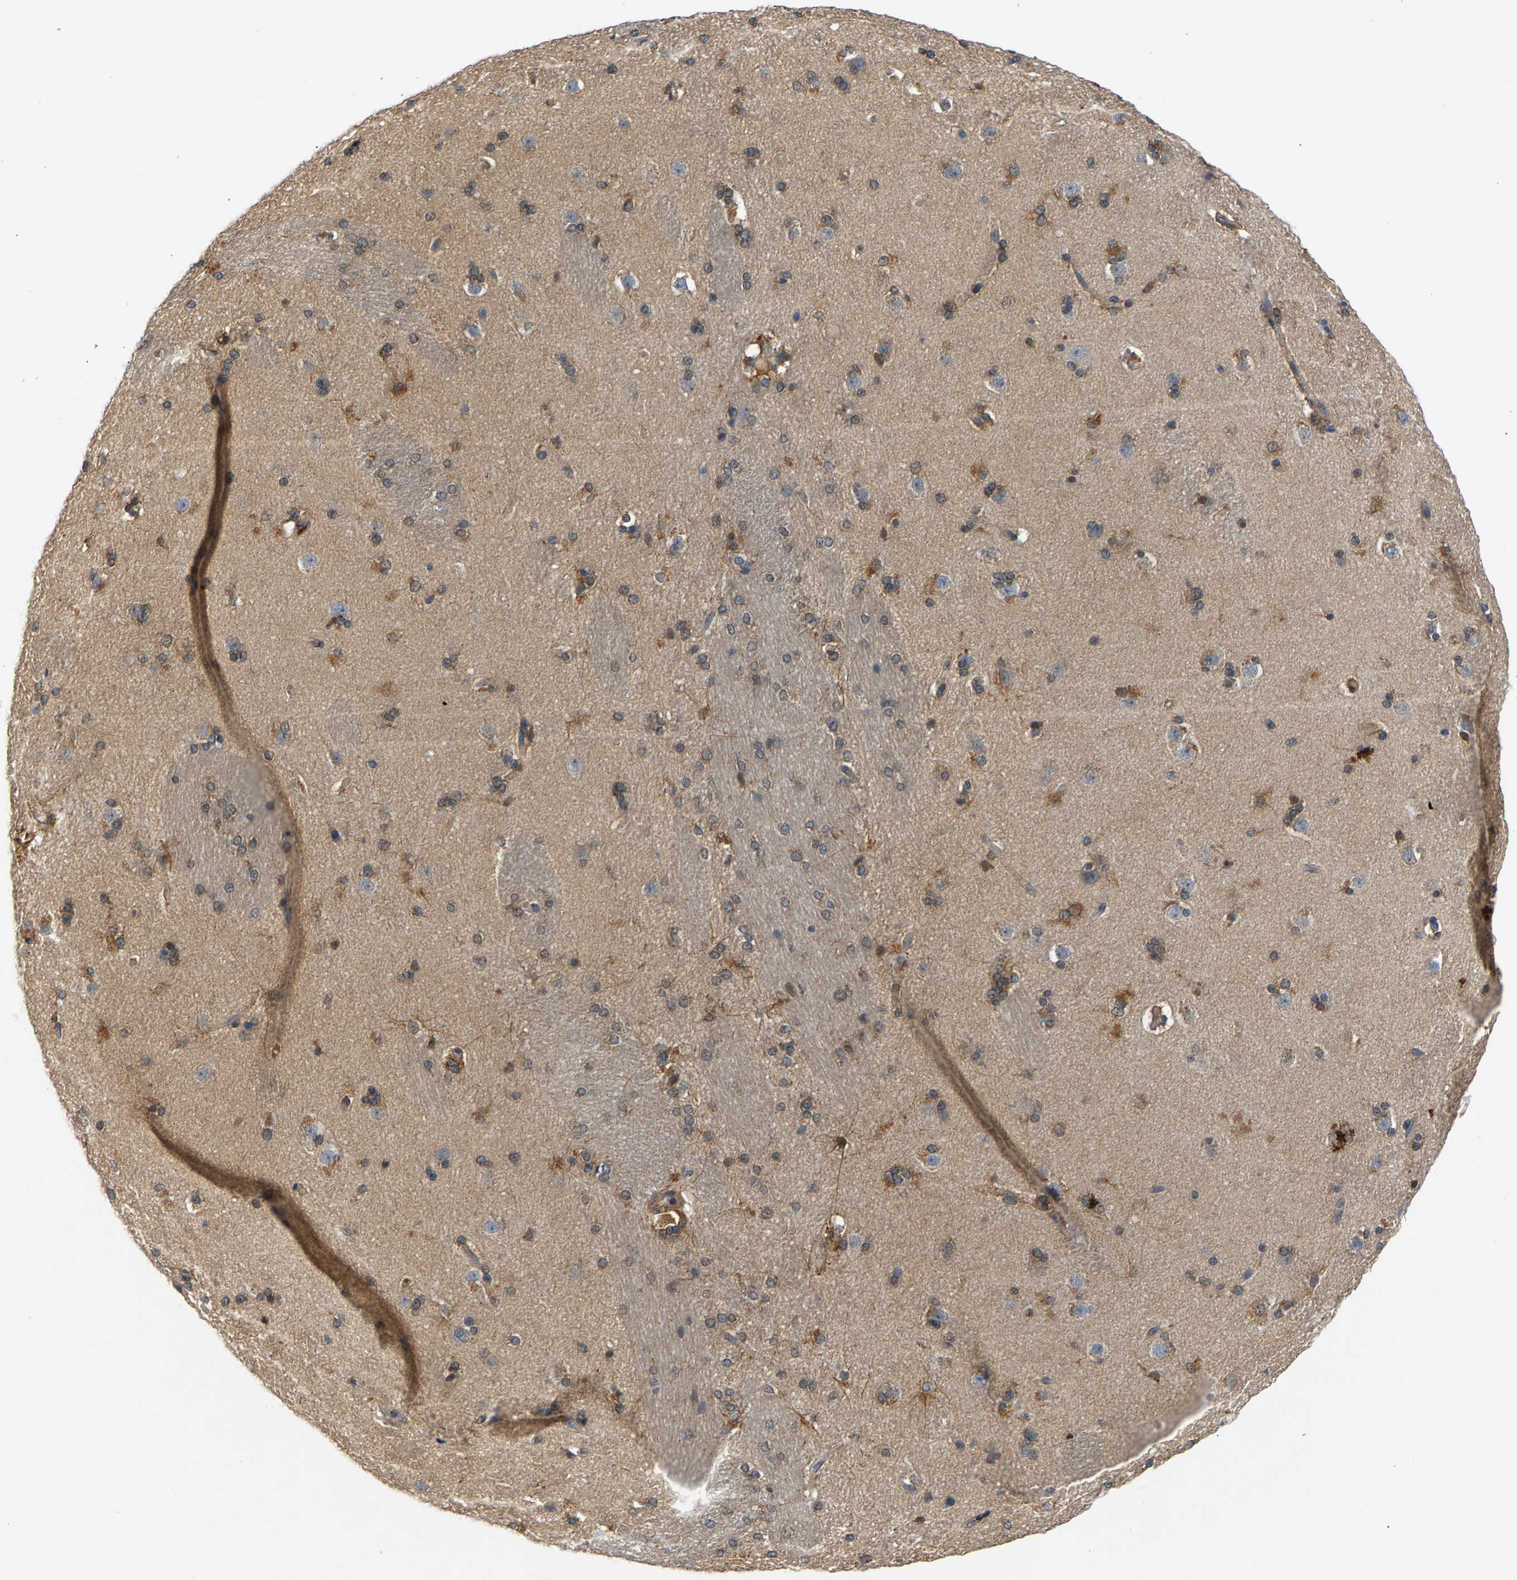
{"staining": {"intensity": "moderate", "quantity": "<25%", "location": "cytoplasmic/membranous"}, "tissue": "caudate", "cell_type": "Glial cells", "image_type": "normal", "snomed": [{"axis": "morphology", "description": "Normal tissue, NOS"}, {"axis": "topography", "description": "Lateral ventricle wall"}], "caption": "Moderate cytoplasmic/membranous expression is identified in approximately <25% of glial cells in unremarkable caudate. (DAB IHC, brown staining for protein, blue staining for nuclei).", "gene": "NT5C", "patient": {"sex": "female", "age": 19}}